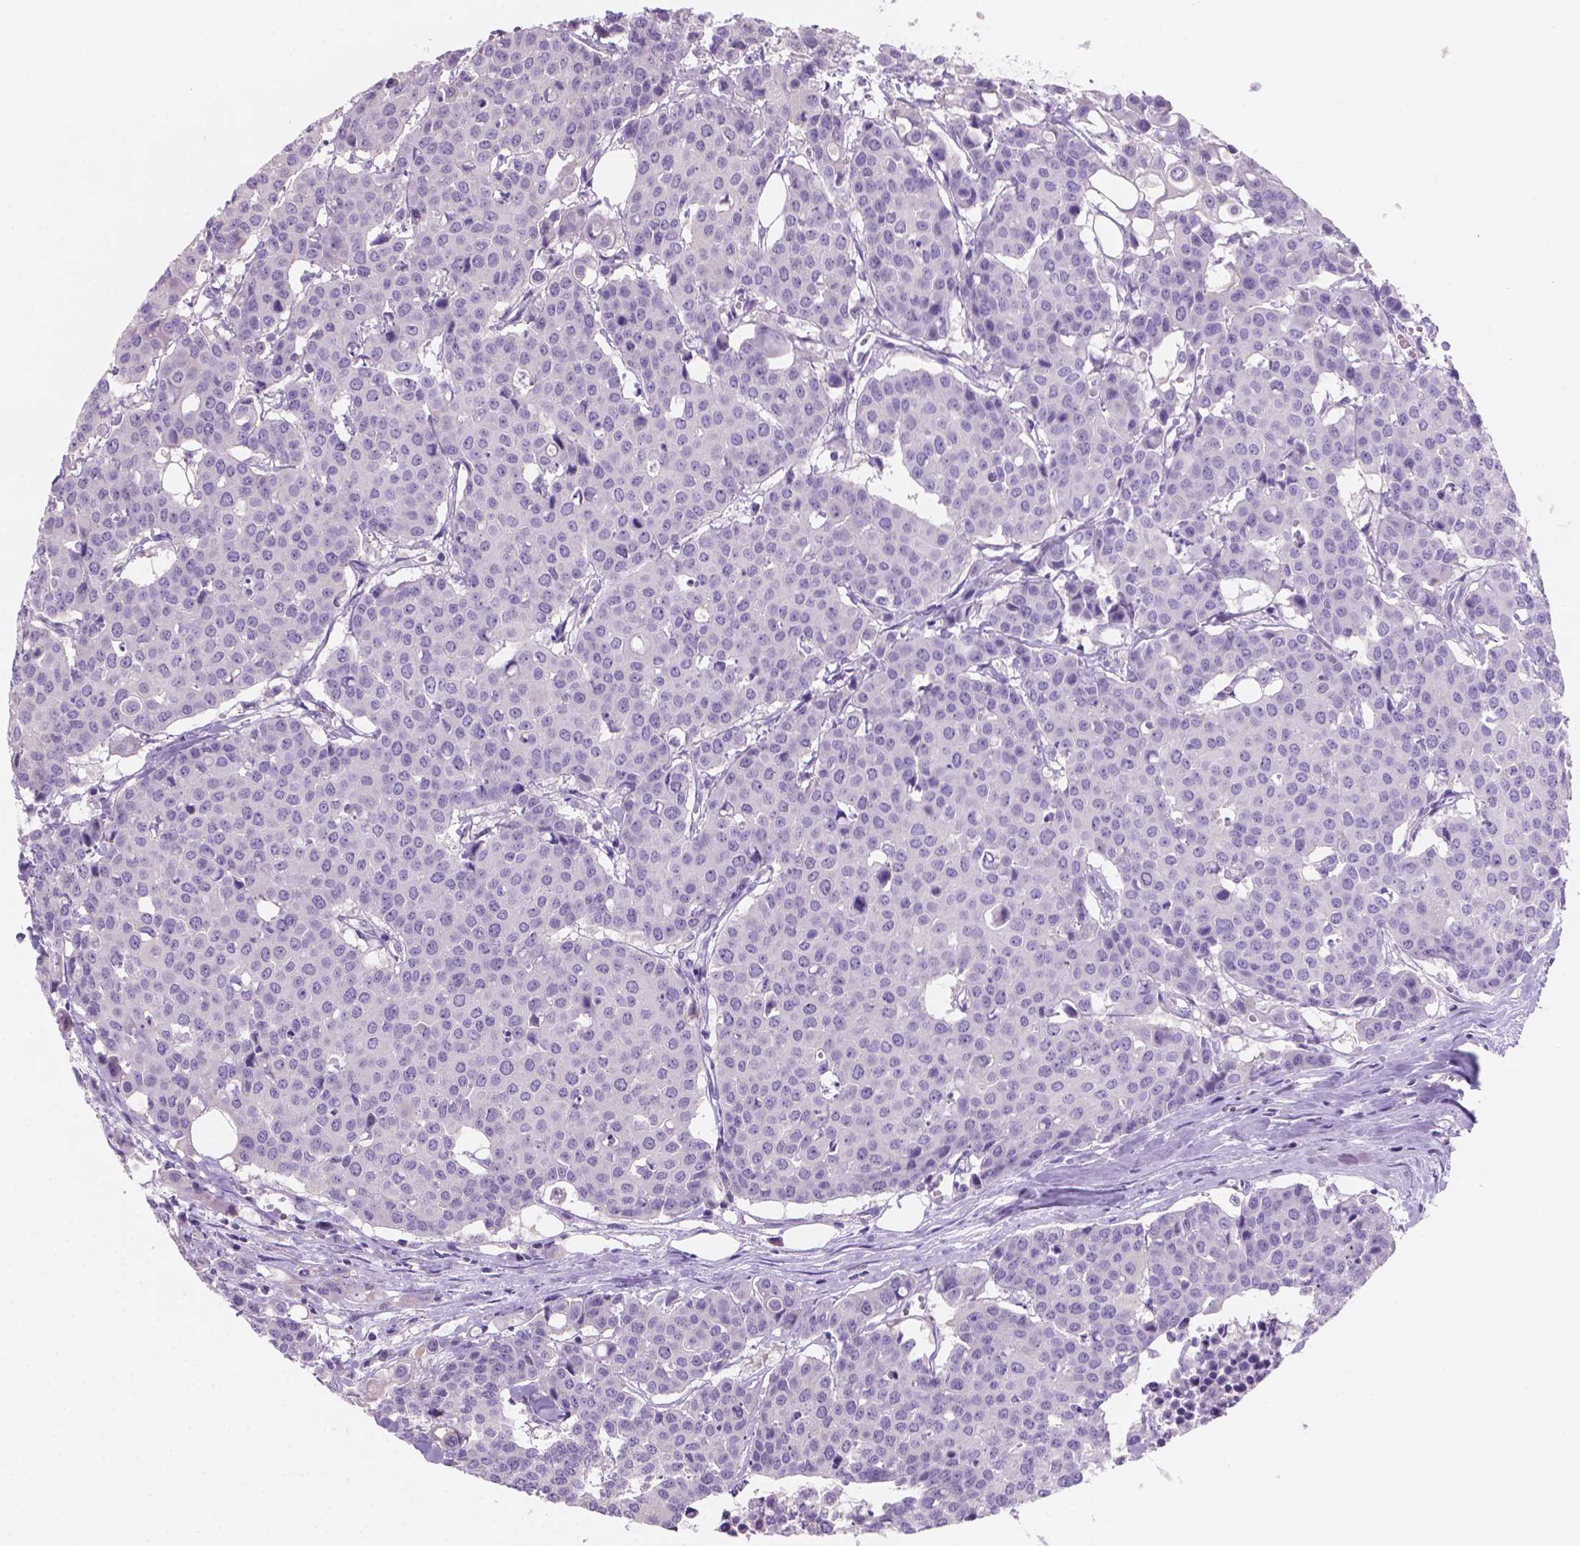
{"staining": {"intensity": "negative", "quantity": "none", "location": "none"}, "tissue": "carcinoid", "cell_type": "Tumor cells", "image_type": "cancer", "snomed": [{"axis": "morphology", "description": "Carcinoid, malignant, NOS"}, {"axis": "topography", "description": "Colon"}], "caption": "Immunohistochemical staining of human malignant carcinoid reveals no significant expression in tumor cells. The staining was performed using DAB to visualize the protein expression in brown, while the nuclei were stained in blue with hematoxylin (Magnification: 20x).", "gene": "SBSN", "patient": {"sex": "male", "age": 81}}